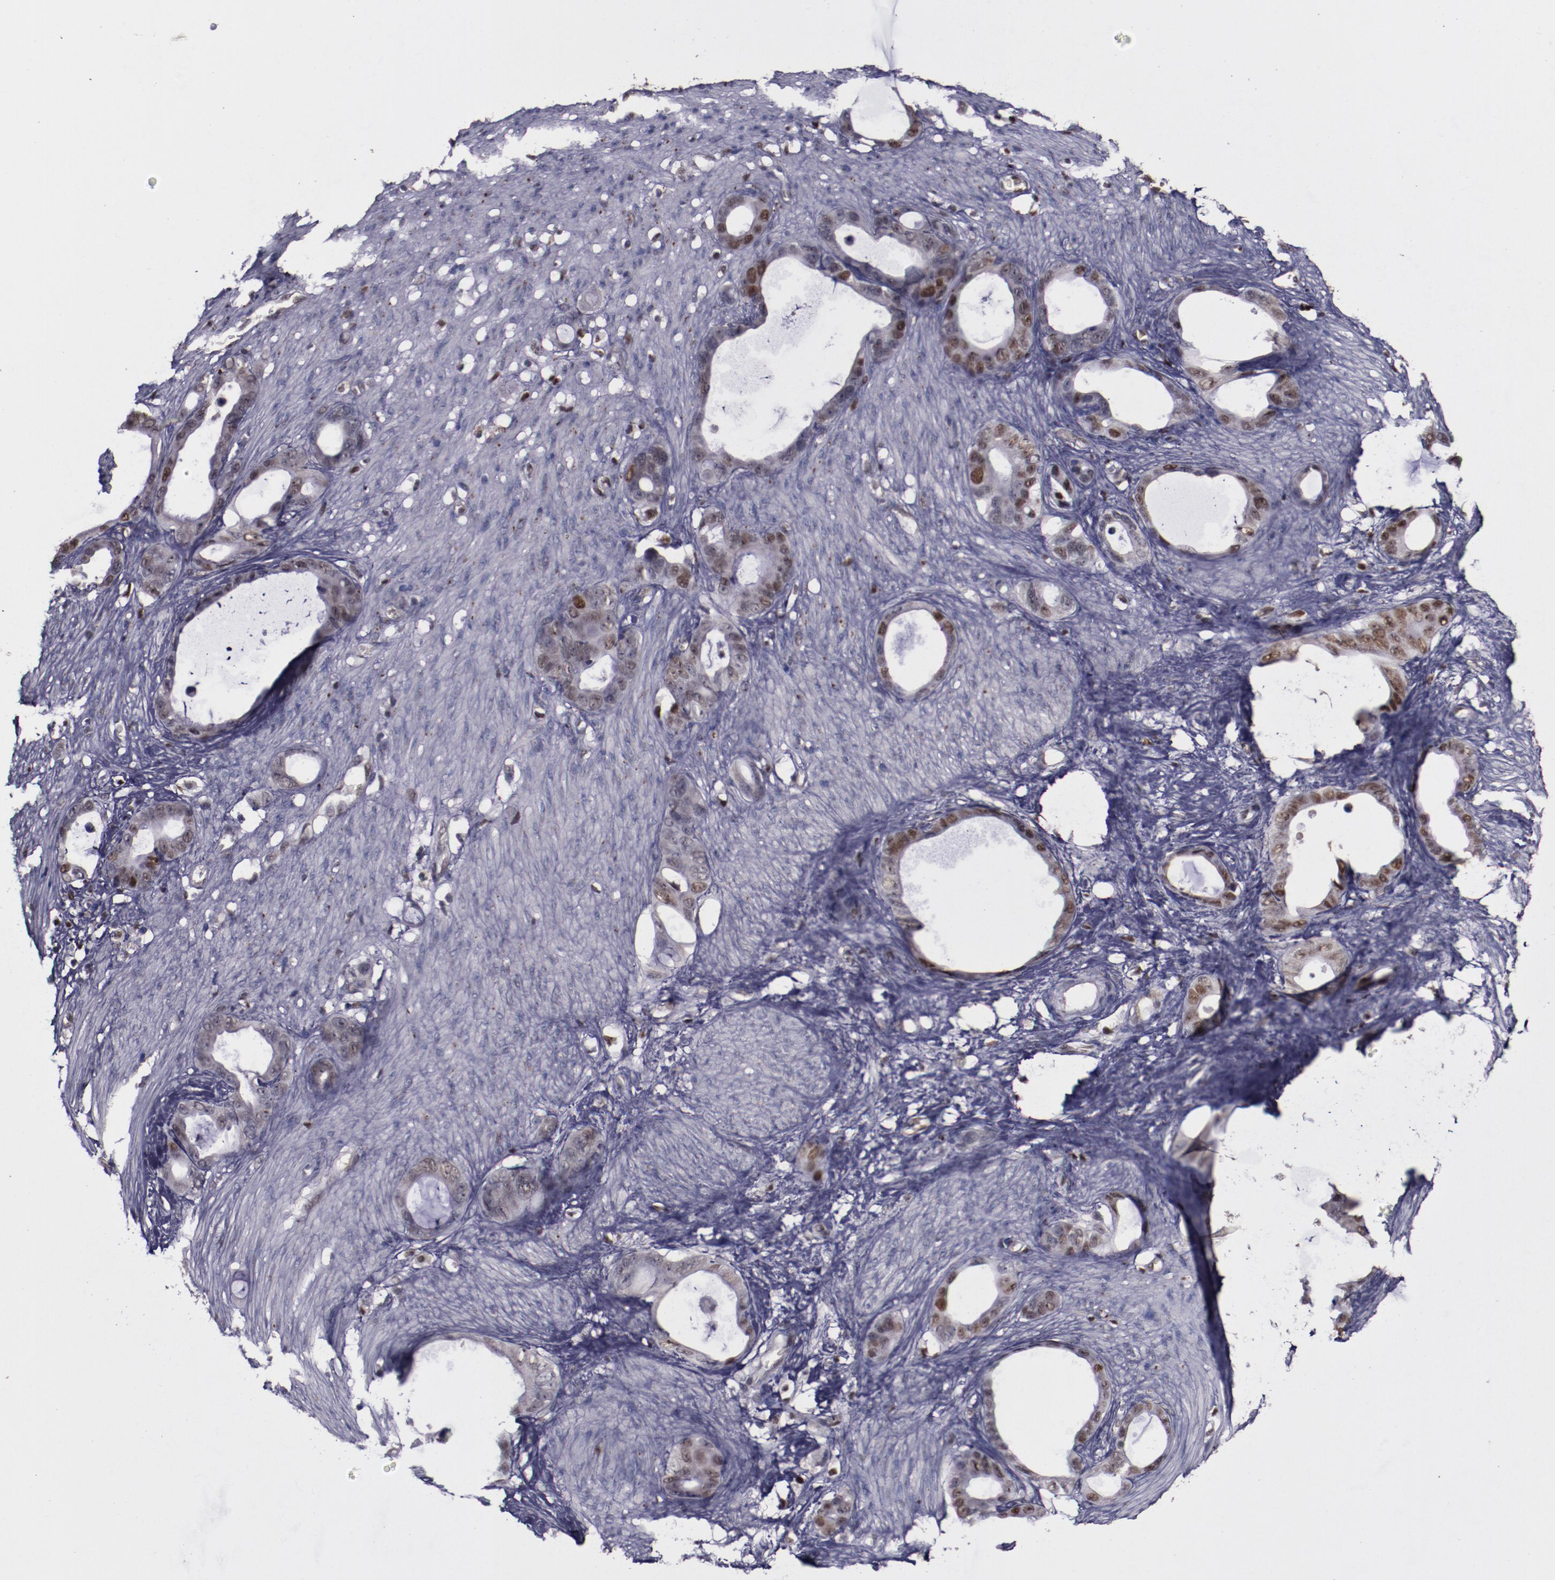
{"staining": {"intensity": "moderate", "quantity": "25%-75%", "location": "nuclear"}, "tissue": "stomach cancer", "cell_type": "Tumor cells", "image_type": "cancer", "snomed": [{"axis": "morphology", "description": "Adenocarcinoma, NOS"}, {"axis": "topography", "description": "Stomach"}], "caption": "About 25%-75% of tumor cells in human adenocarcinoma (stomach) demonstrate moderate nuclear protein staining as visualized by brown immunohistochemical staining.", "gene": "CHEK2", "patient": {"sex": "female", "age": 75}}